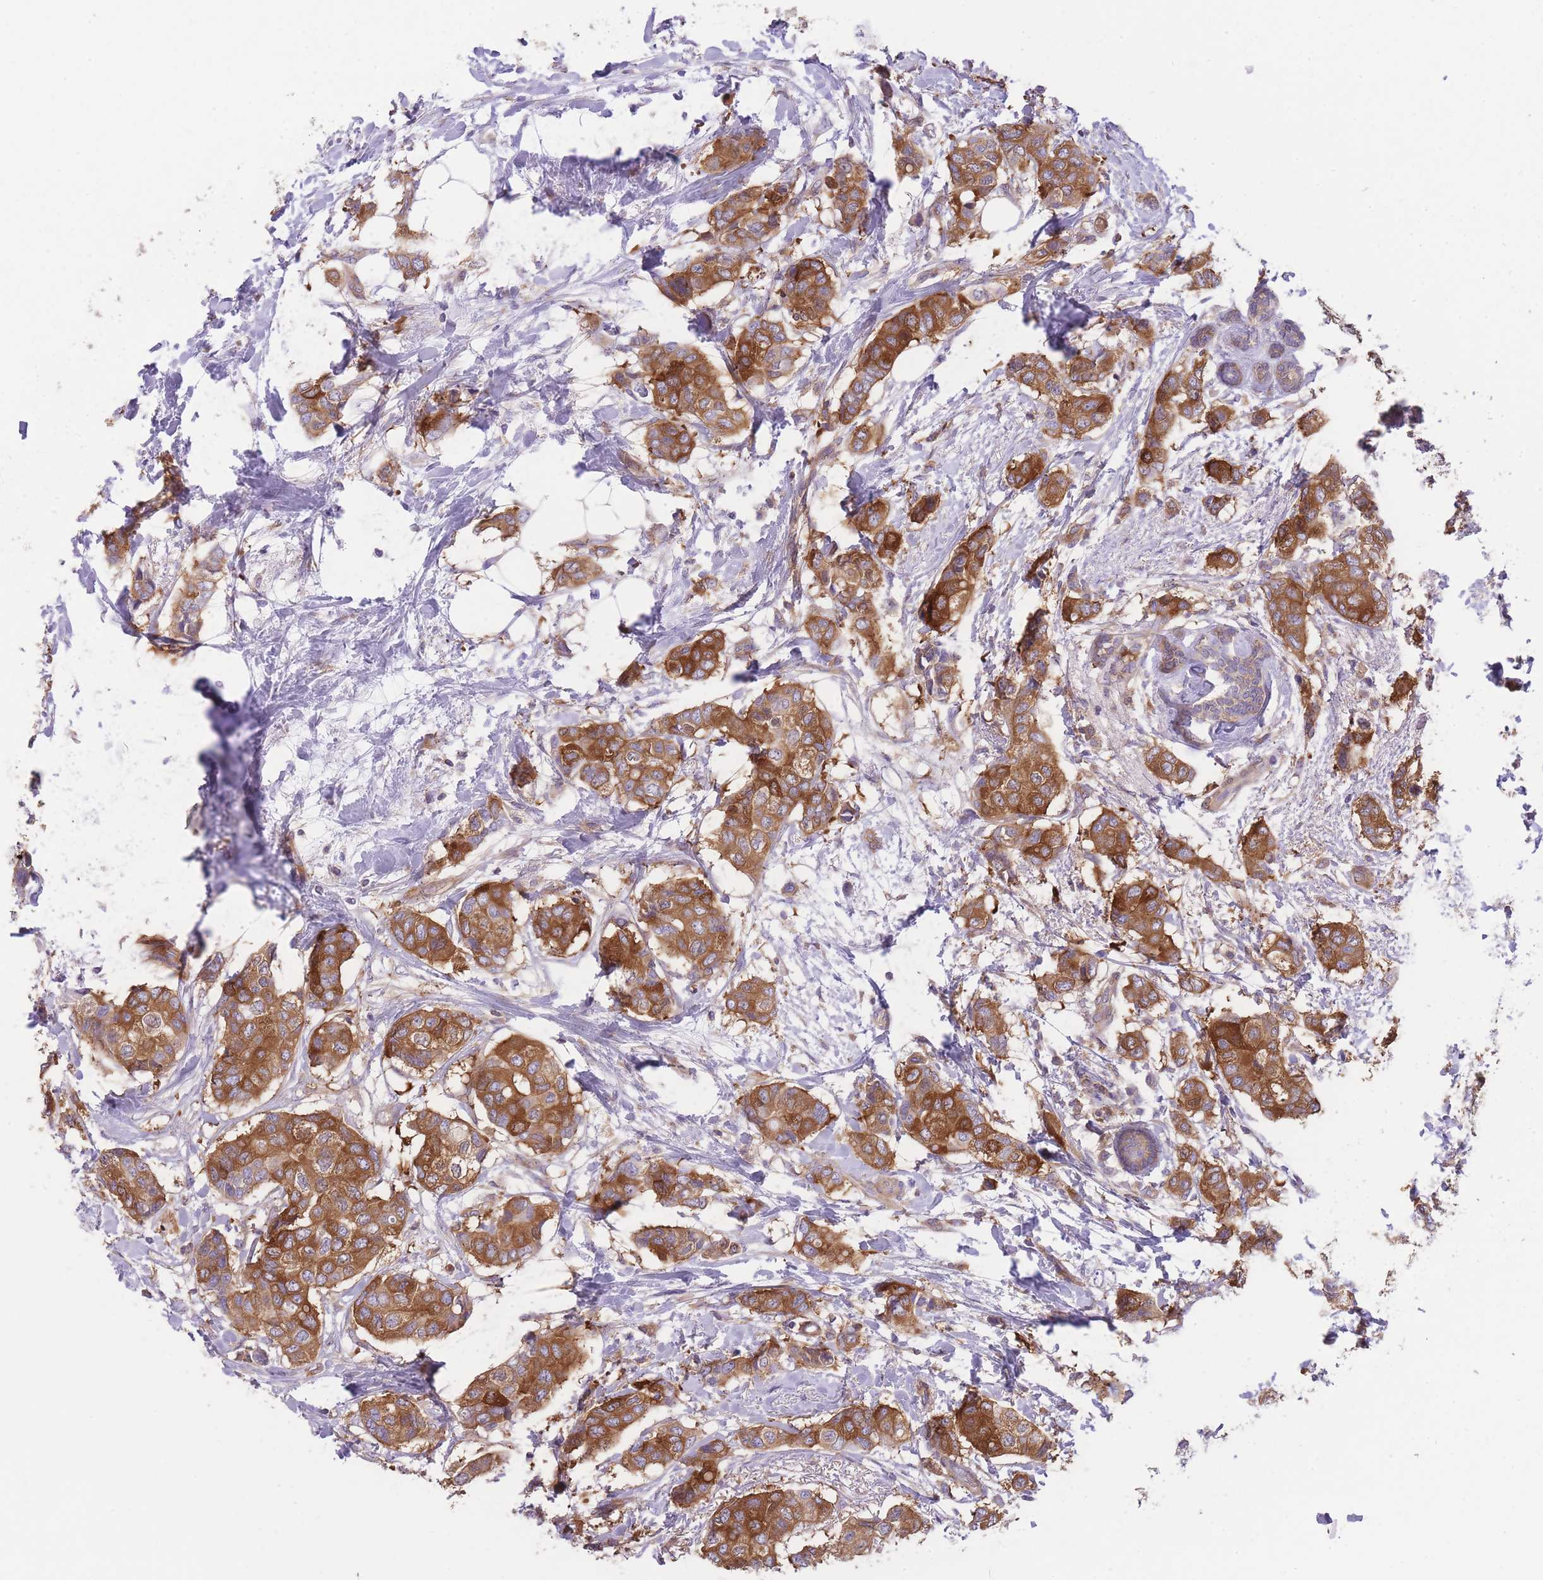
{"staining": {"intensity": "moderate", "quantity": ">75%", "location": "cytoplasmic/membranous"}, "tissue": "breast cancer", "cell_type": "Tumor cells", "image_type": "cancer", "snomed": [{"axis": "morphology", "description": "Lobular carcinoma"}, {"axis": "topography", "description": "Breast"}], "caption": "A photomicrograph showing moderate cytoplasmic/membranous expression in approximately >75% of tumor cells in breast cancer (lobular carcinoma), as visualized by brown immunohistochemical staining.", "gene": "PRKAR1A", "patient": {"sex": "female", "age": 51}}